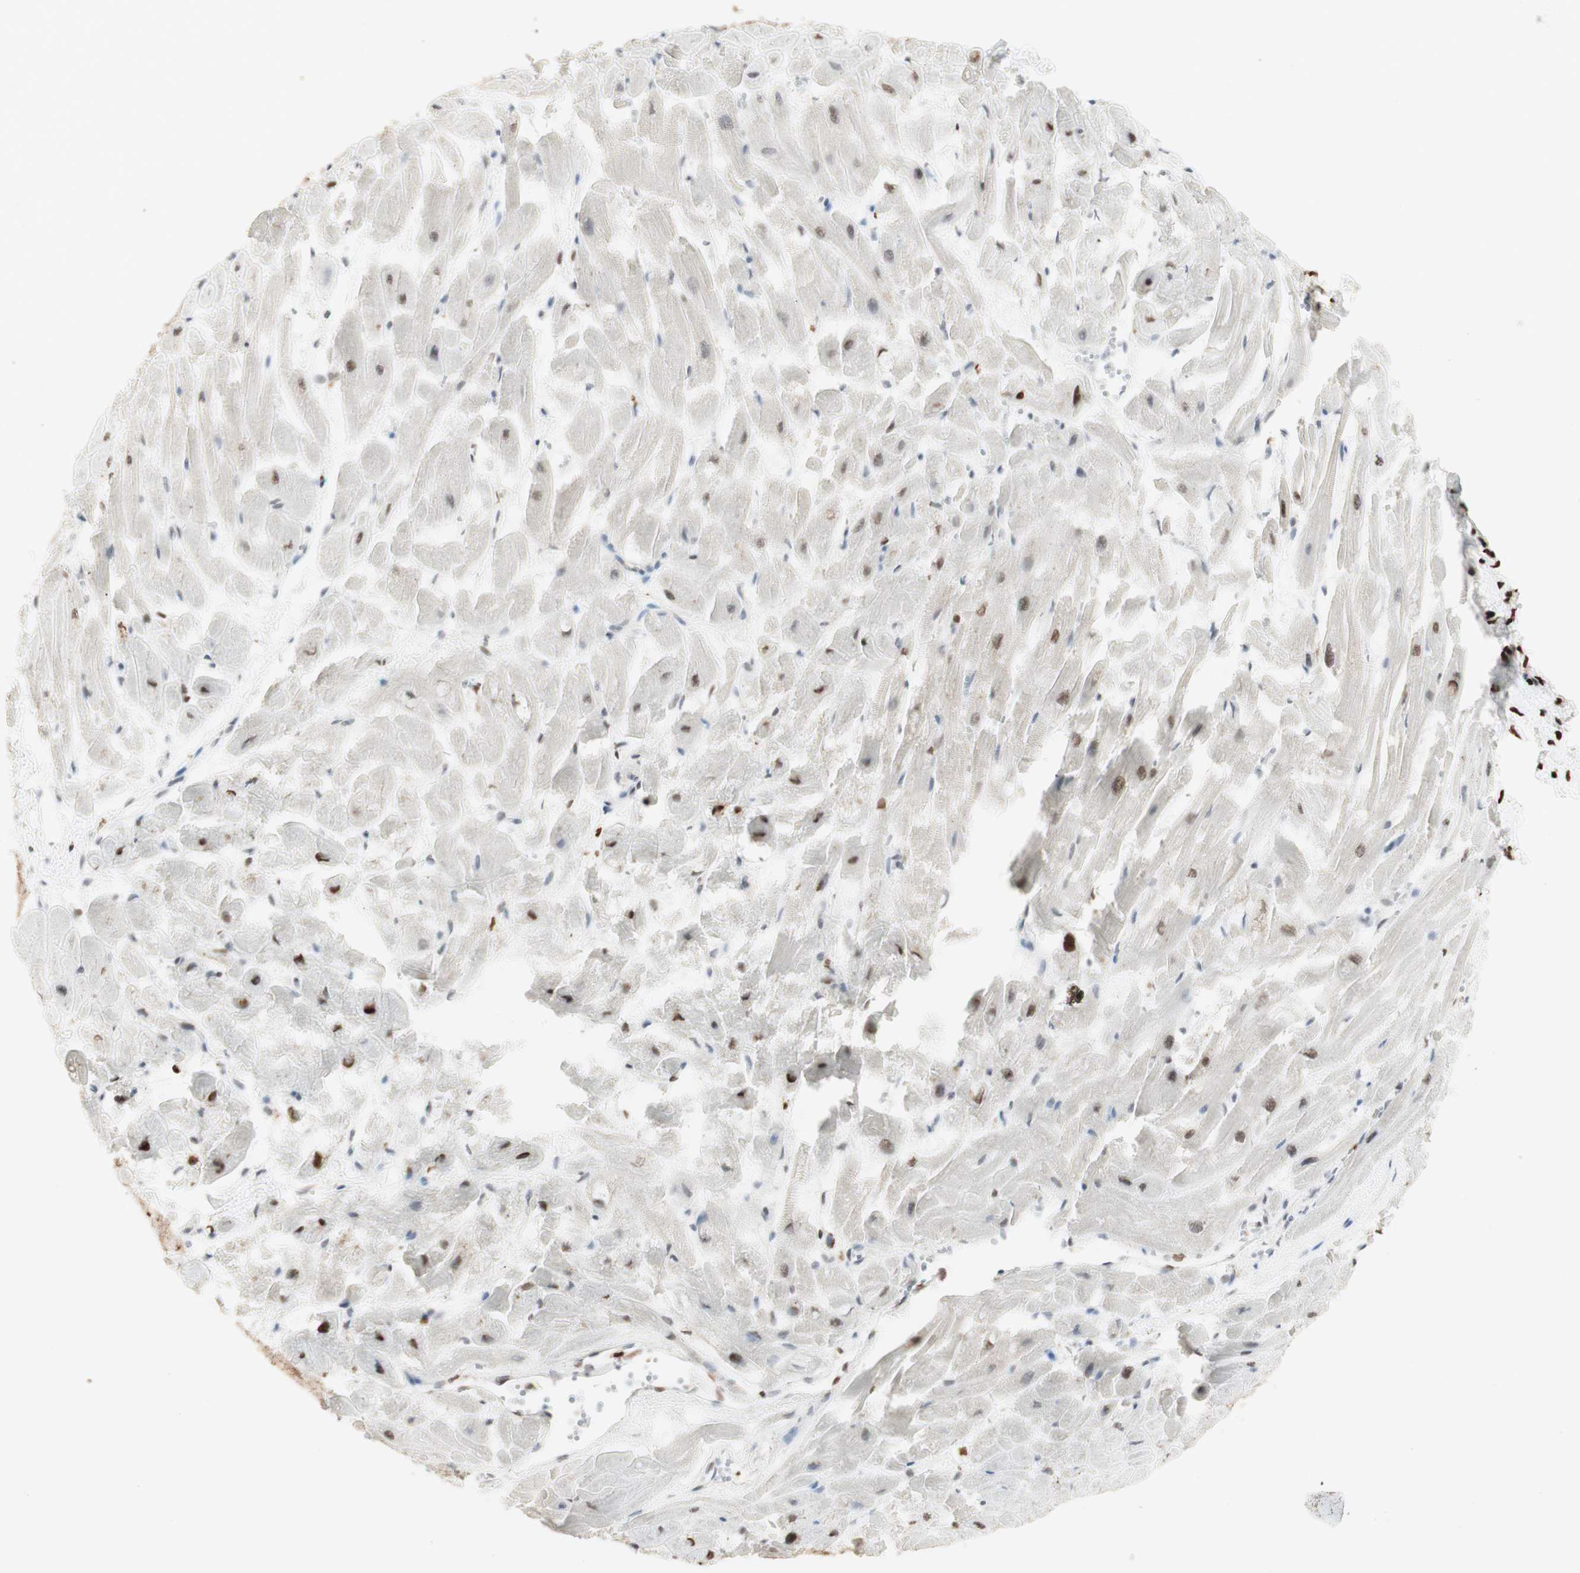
{"staining": {"intensity": "strong", "quantity": "25%-75%", "location": "cytoplasmic/membranous,nuclear"}, "tissue": "heart muscle", "cell_type": "Cardiomyocytes", "image_type": "normal", "snomed": [{"axis": "morphology", "description": "Normal tissue, NOS"}, {"axis": "topography", "description": "Heart"}], "caption": "Immunohistochemistry (DAB (3,3'-diaminobenzidine)) staining of benign heart muscle displays strong cytoplasmic/membranous,nuclear protein positivity in about 25%-75% of cardiomyocytes.", "gene": "HNRNPA2B1", "patient": {"sex": "female", "age": 19}}